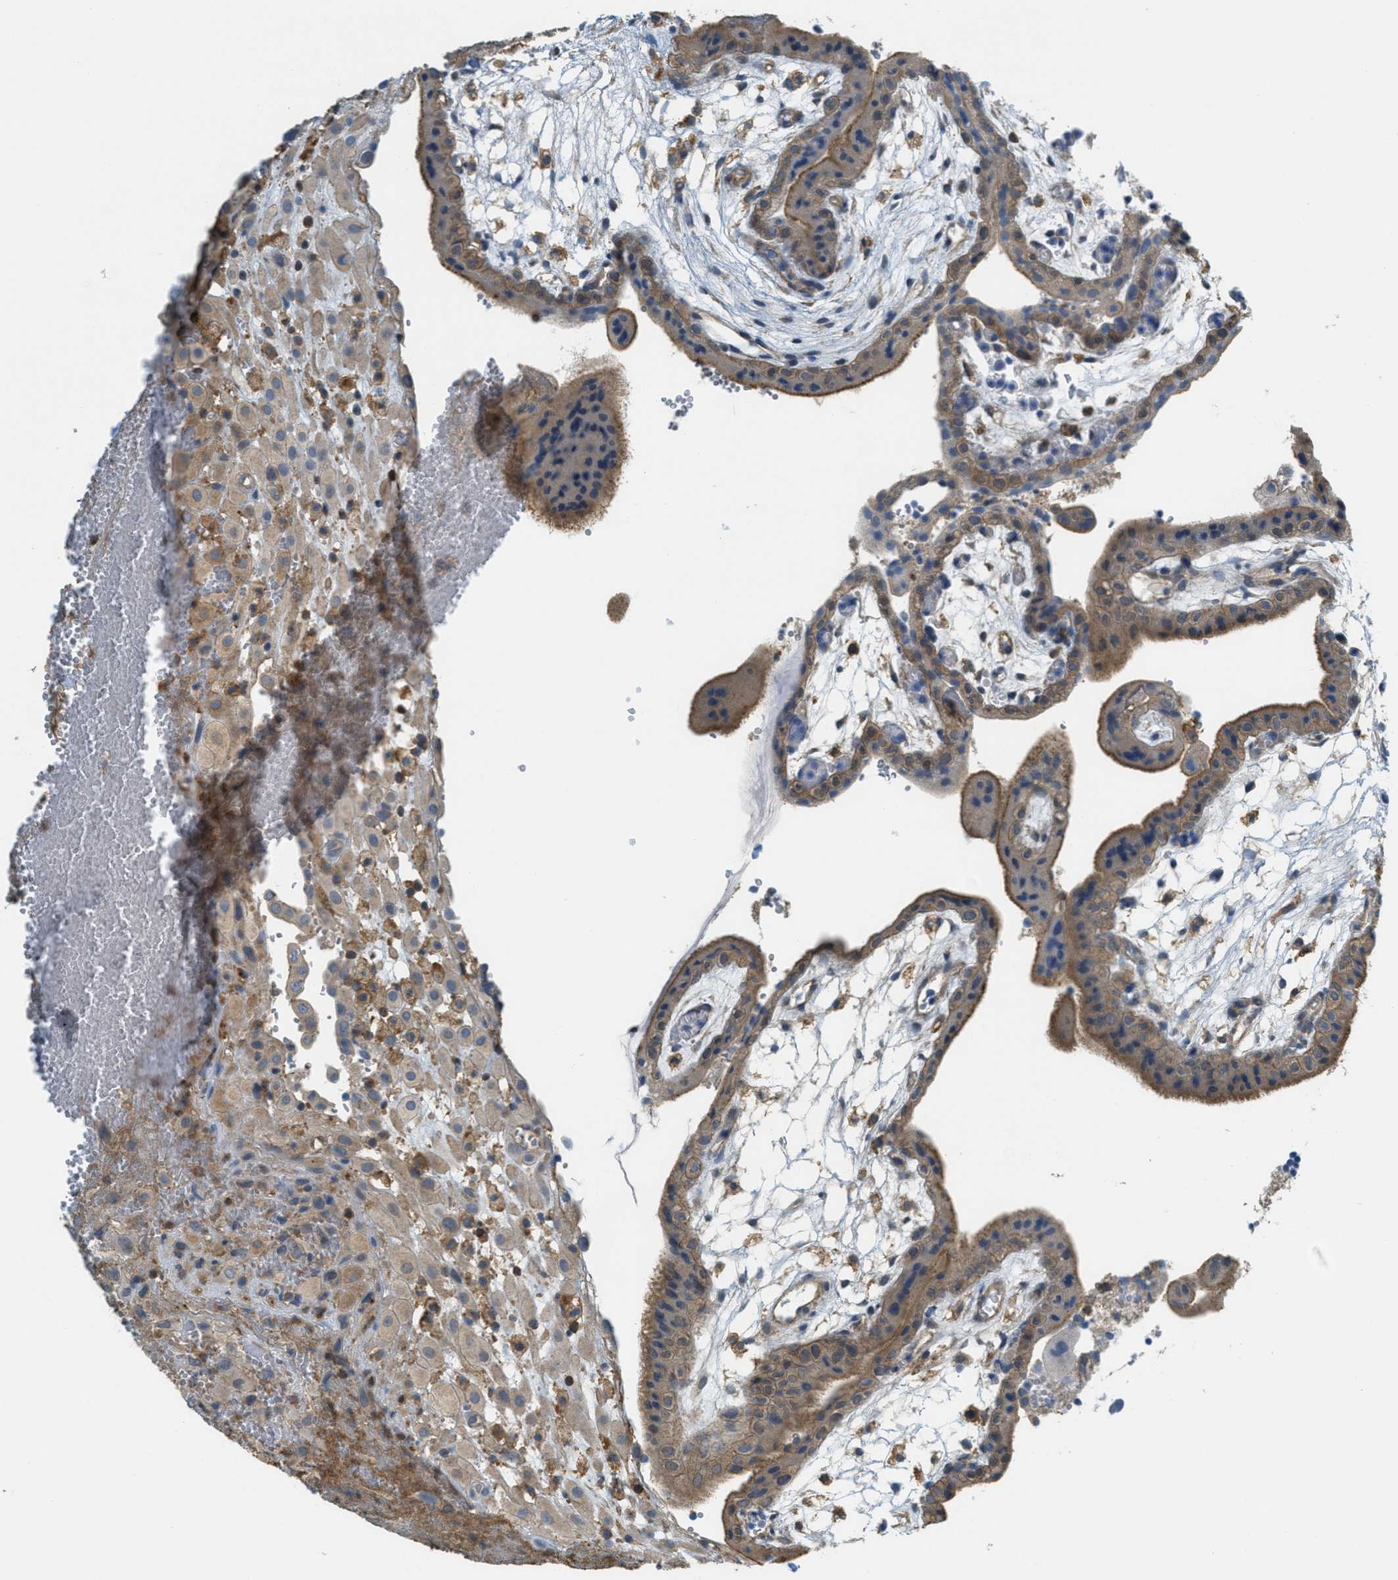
{"staining": {"intensity": "weak", "quantity": ">75%", "location": "cytoplasmic/membranous"}, "tissue": "placenta", "cell_type": "Decidual cells", "image_type": "normal", "snomed": [{"axis": "morphology", "description": "Normal tissue, NOS"}, {"axis": "topography", "description": "Placenta"}], "caption": "A low amount of weak cytoplasmic/membranous positivity is present in approximately >75% of decidual cells in normal placenta. (brown staining indicates protein expression, while blue staining denotes nuclei).", "gene": "GRIK2", "patient": {"sex": "female", "age": 18}}